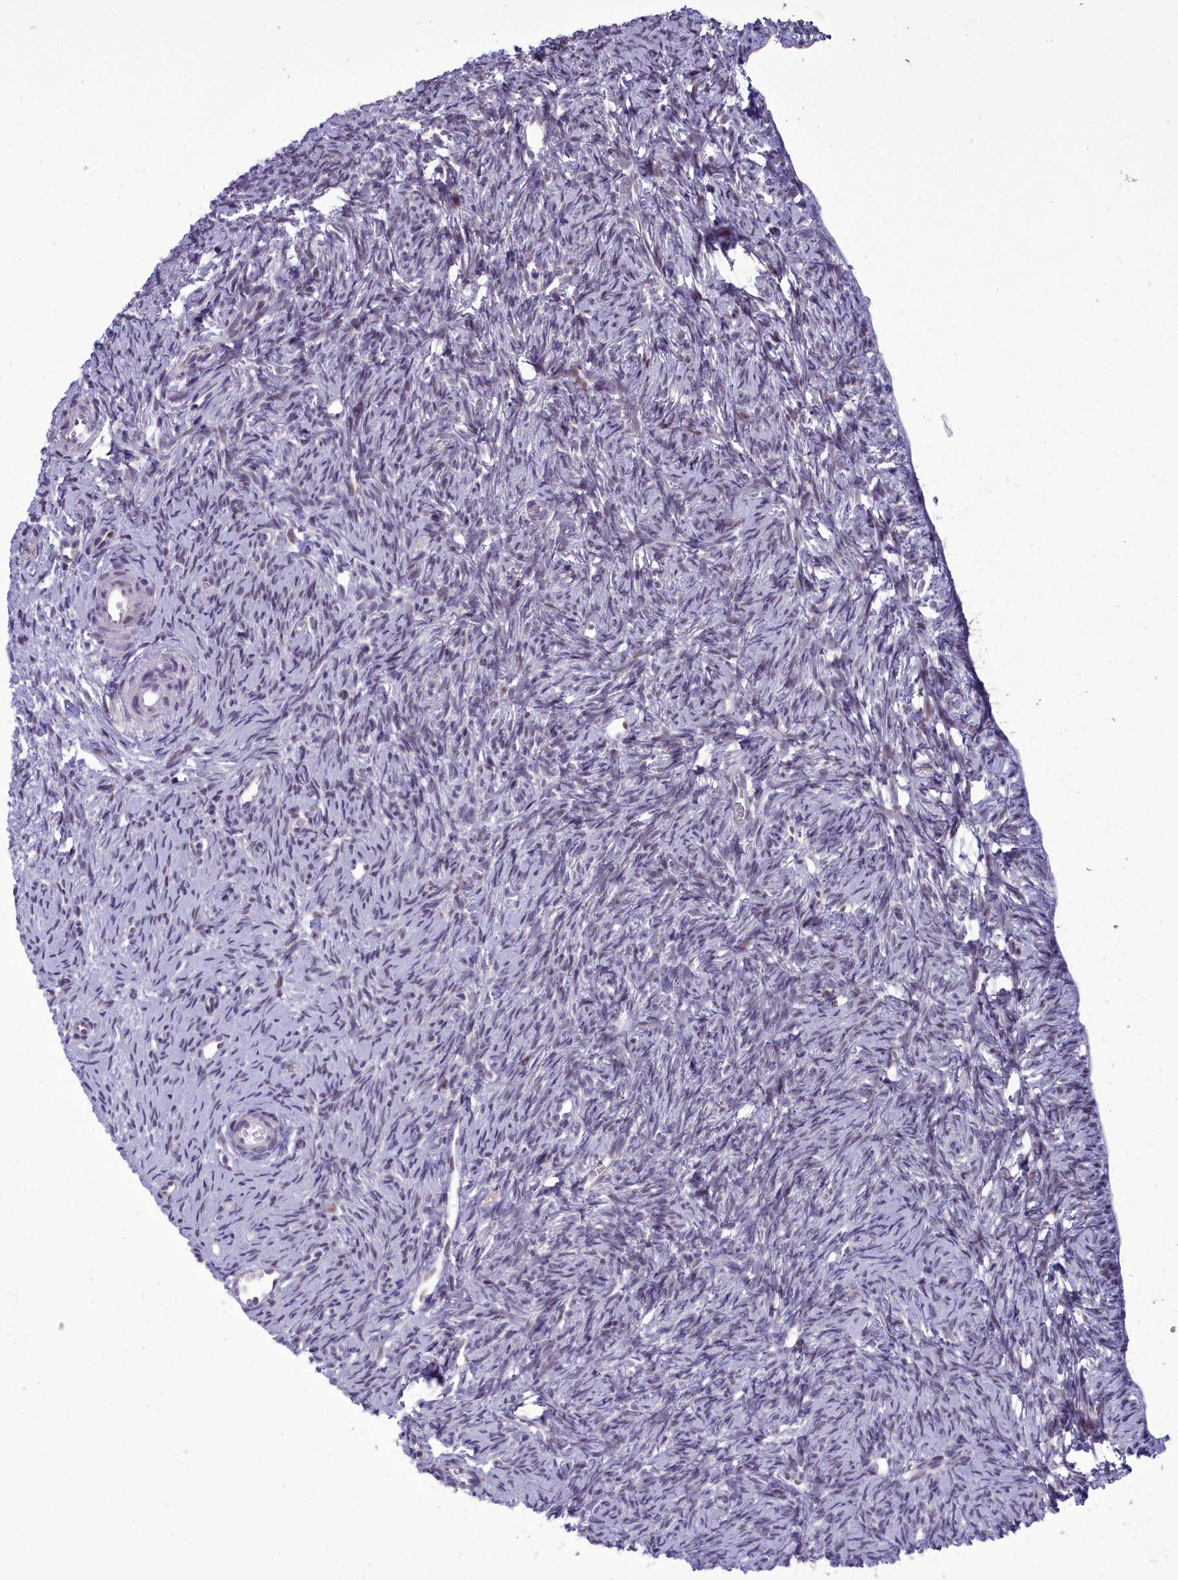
{"staining": {"intensity": "weak", "quantity": ">75%", "location": "cytoplasmic/membranous,nuclear"}, "tissue": "ovary", "cell_type": "Follicle cells", "image_type": "normal", "snomed": [{"axis": "morphology", "description": "Normal tissue, NOS"}, {"axis": "topography", "description": "Ovary"}], "caption": "An immunohistochemistry (IHC) photomicrograph of benign tissue is shown. Protein staining in brown highlights weak cytoplasmic/membranous,nuclear positivity in ovary within follicle cells.", "gene": "CEACAM19", "patient": {"sex": "female", "age": 51}}